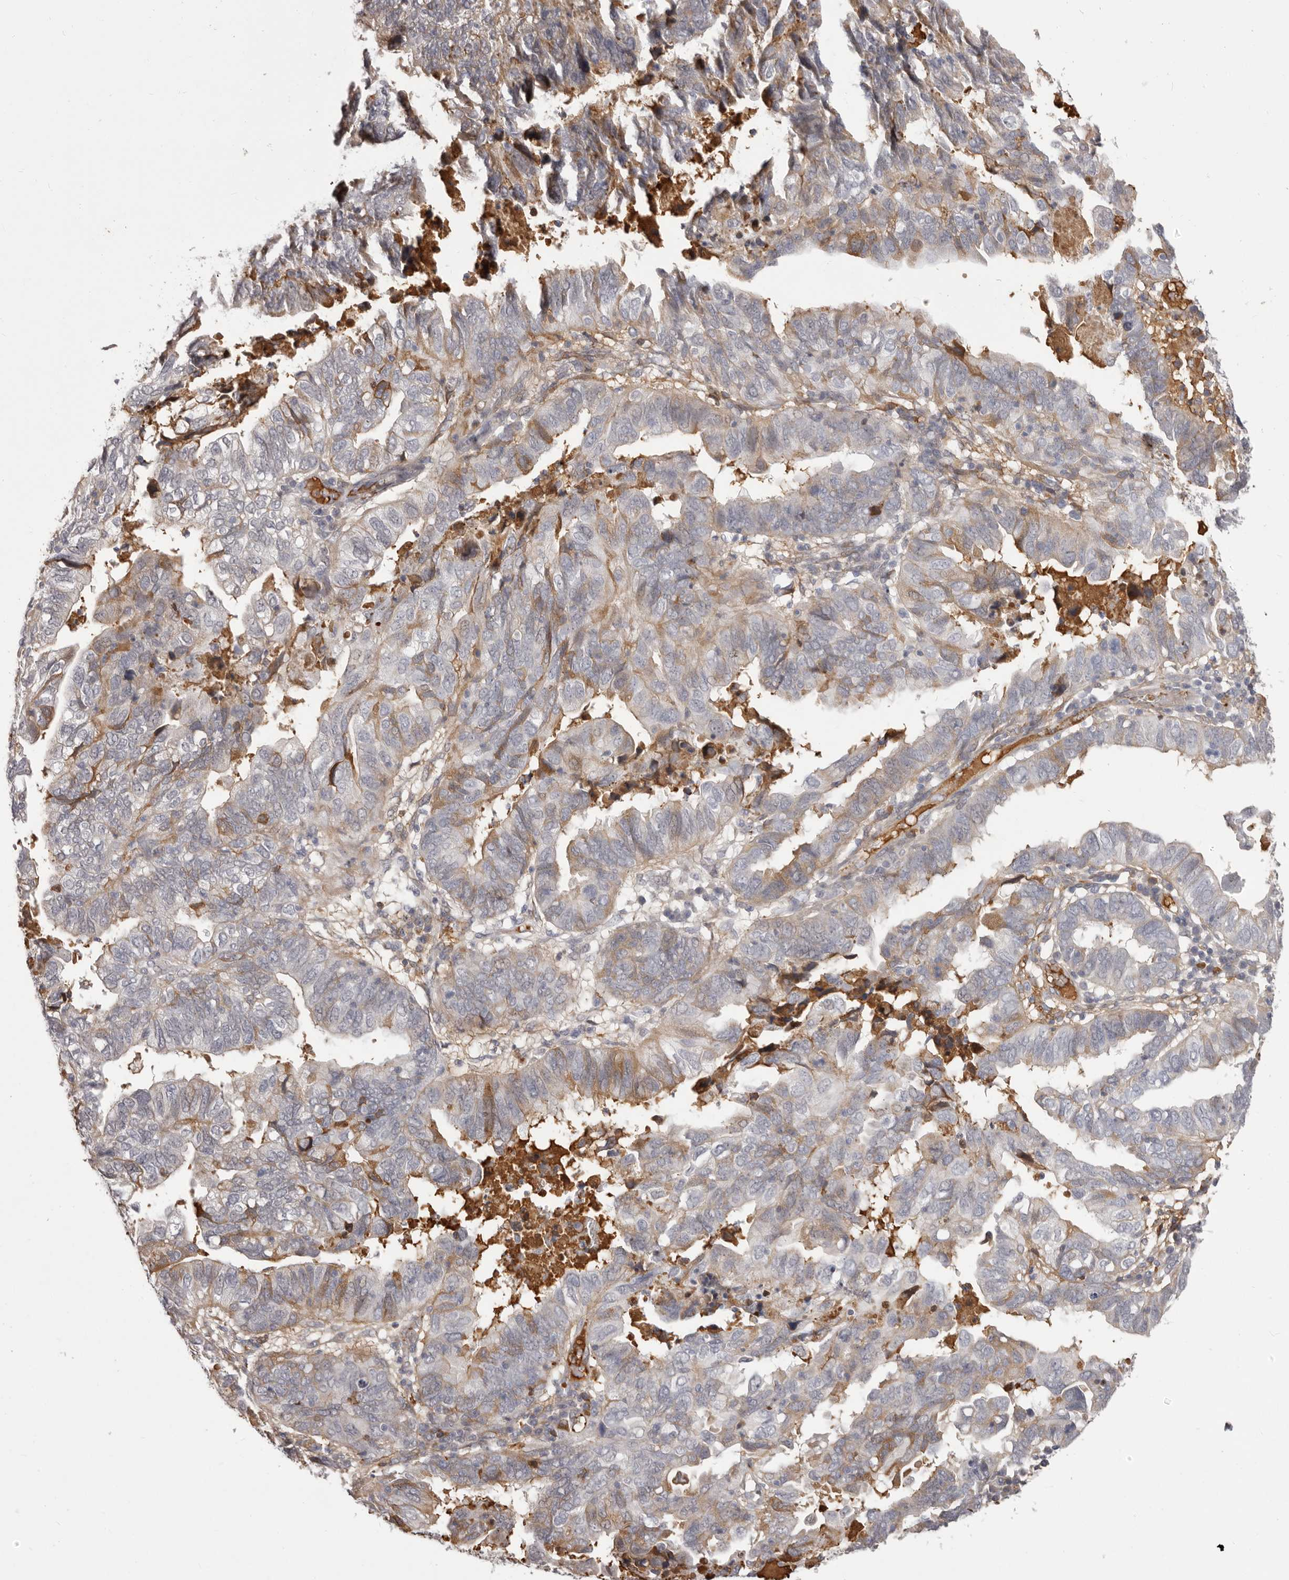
{"staining": {"intensity": "moderate", "quantity": "<25%", "location": "cytoplasmic/membranous"}, "tissue": "endometrial cancer", "cell_type": "Tumor cells", "image_type": "cancer", "snomed": [{"axis": "morphology", "description": "Adenocarcinoma, NOS"}, {"axis": "topography", "description": "Uterus"}], "caption": "Tumor cells reveal low levels of moderate cytoplasmic/membranous staining in approximately <25% of cells in human endometrial cancer (adenocarcinoma). (brown staining indicates protein expression, while blue staining denotes nuclei).", "gene": "OTUD3", "patient": {"sex": "female", "age": 77}}